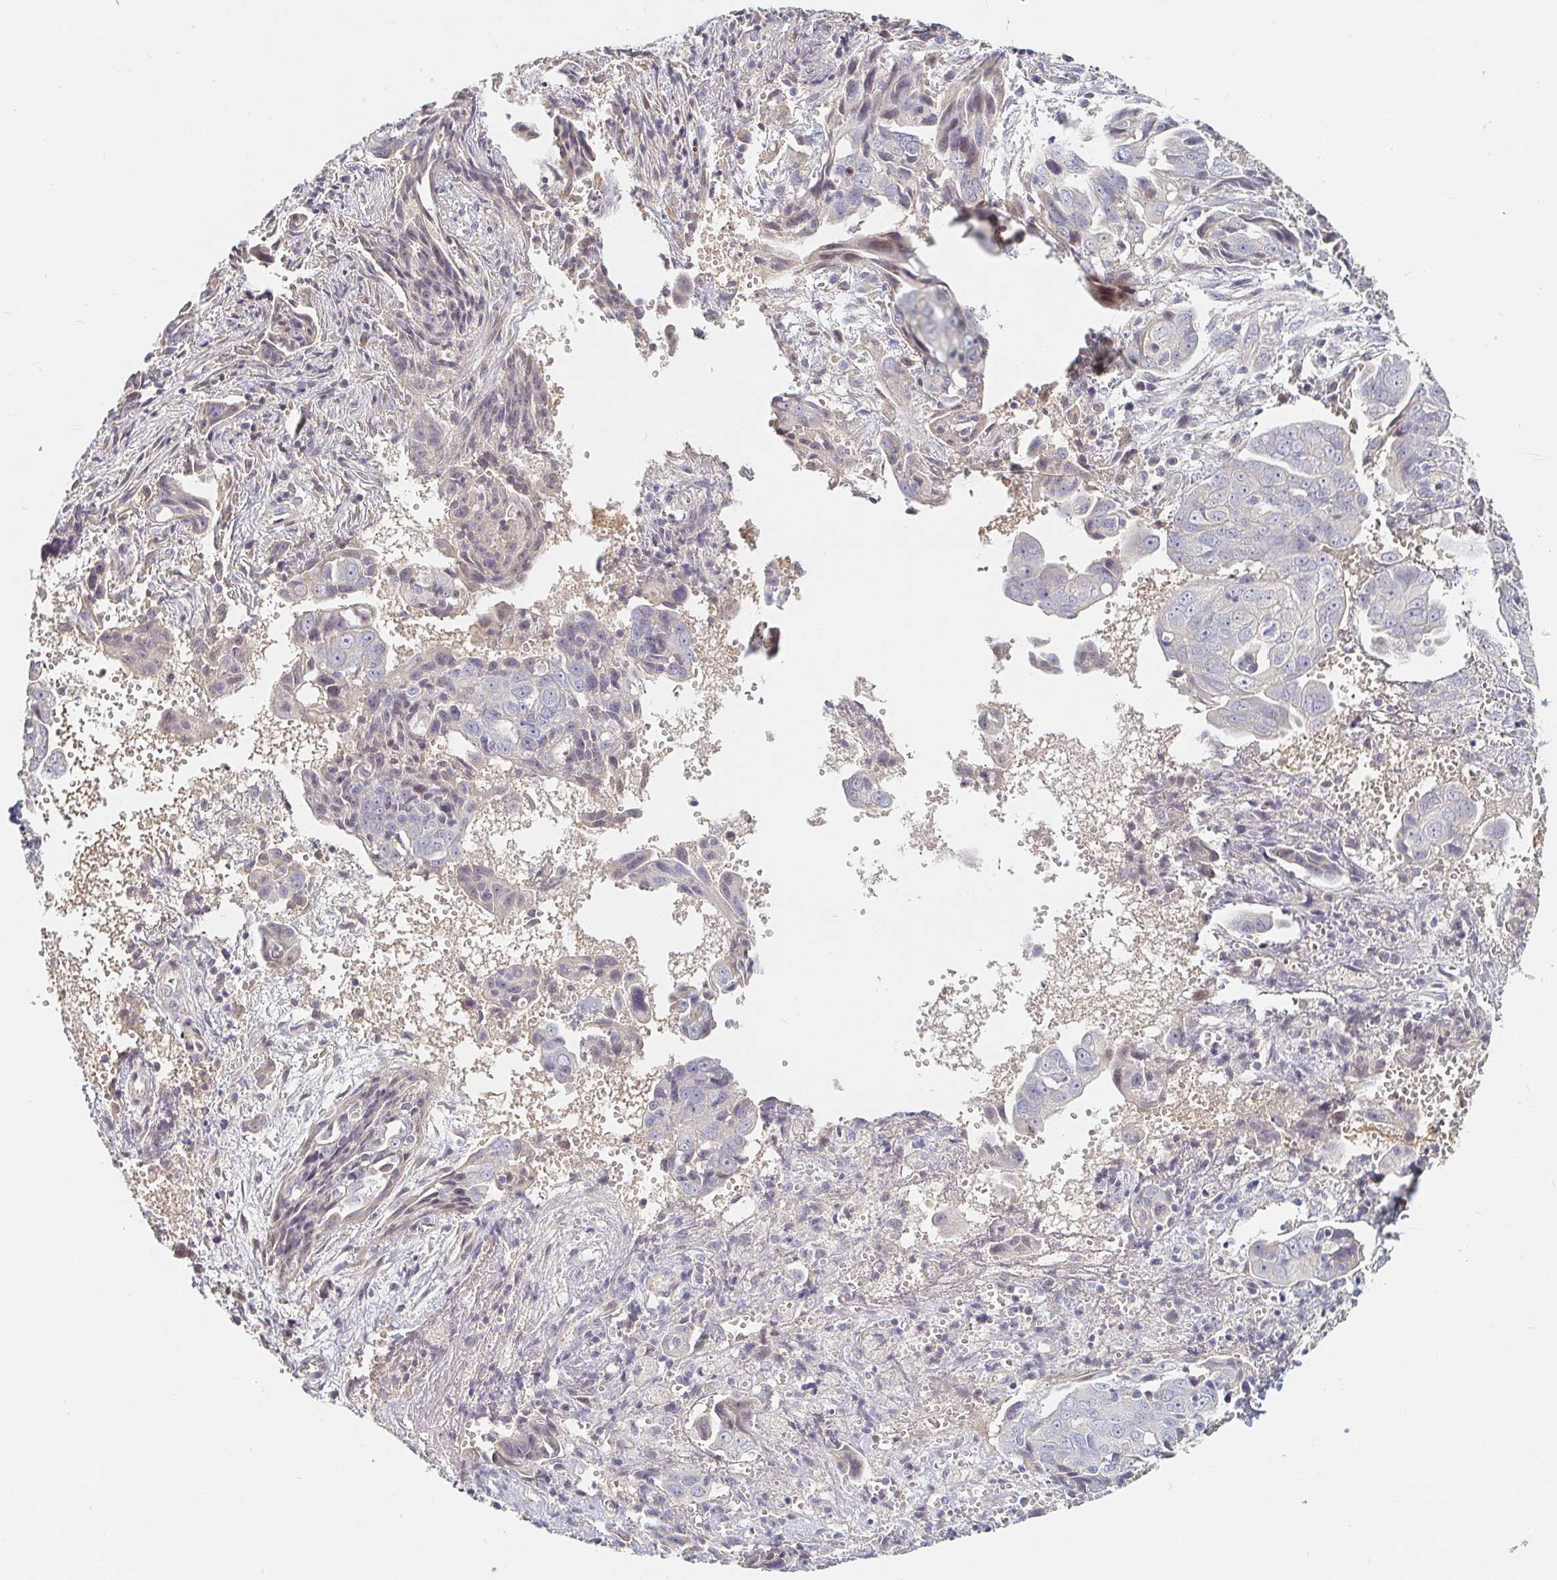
{"staining": {"intensity": "negative", "quantity": "none", "location": "none"}, "tissue": "ovarian cancer", "cell_type": "Tumor cells", "image_type": "cancer", "snomed": [{"axis": "morphology", "description": "Carcinoma, endometroid"}, {"axis": "topography", "description": "Ovary"}], "caption": "IHC of human endometroid carcinoma (ovarian) reveals no staining in tumor cells.", "gene": "NME9", "patient": {"sex": "female", "age": 70}}